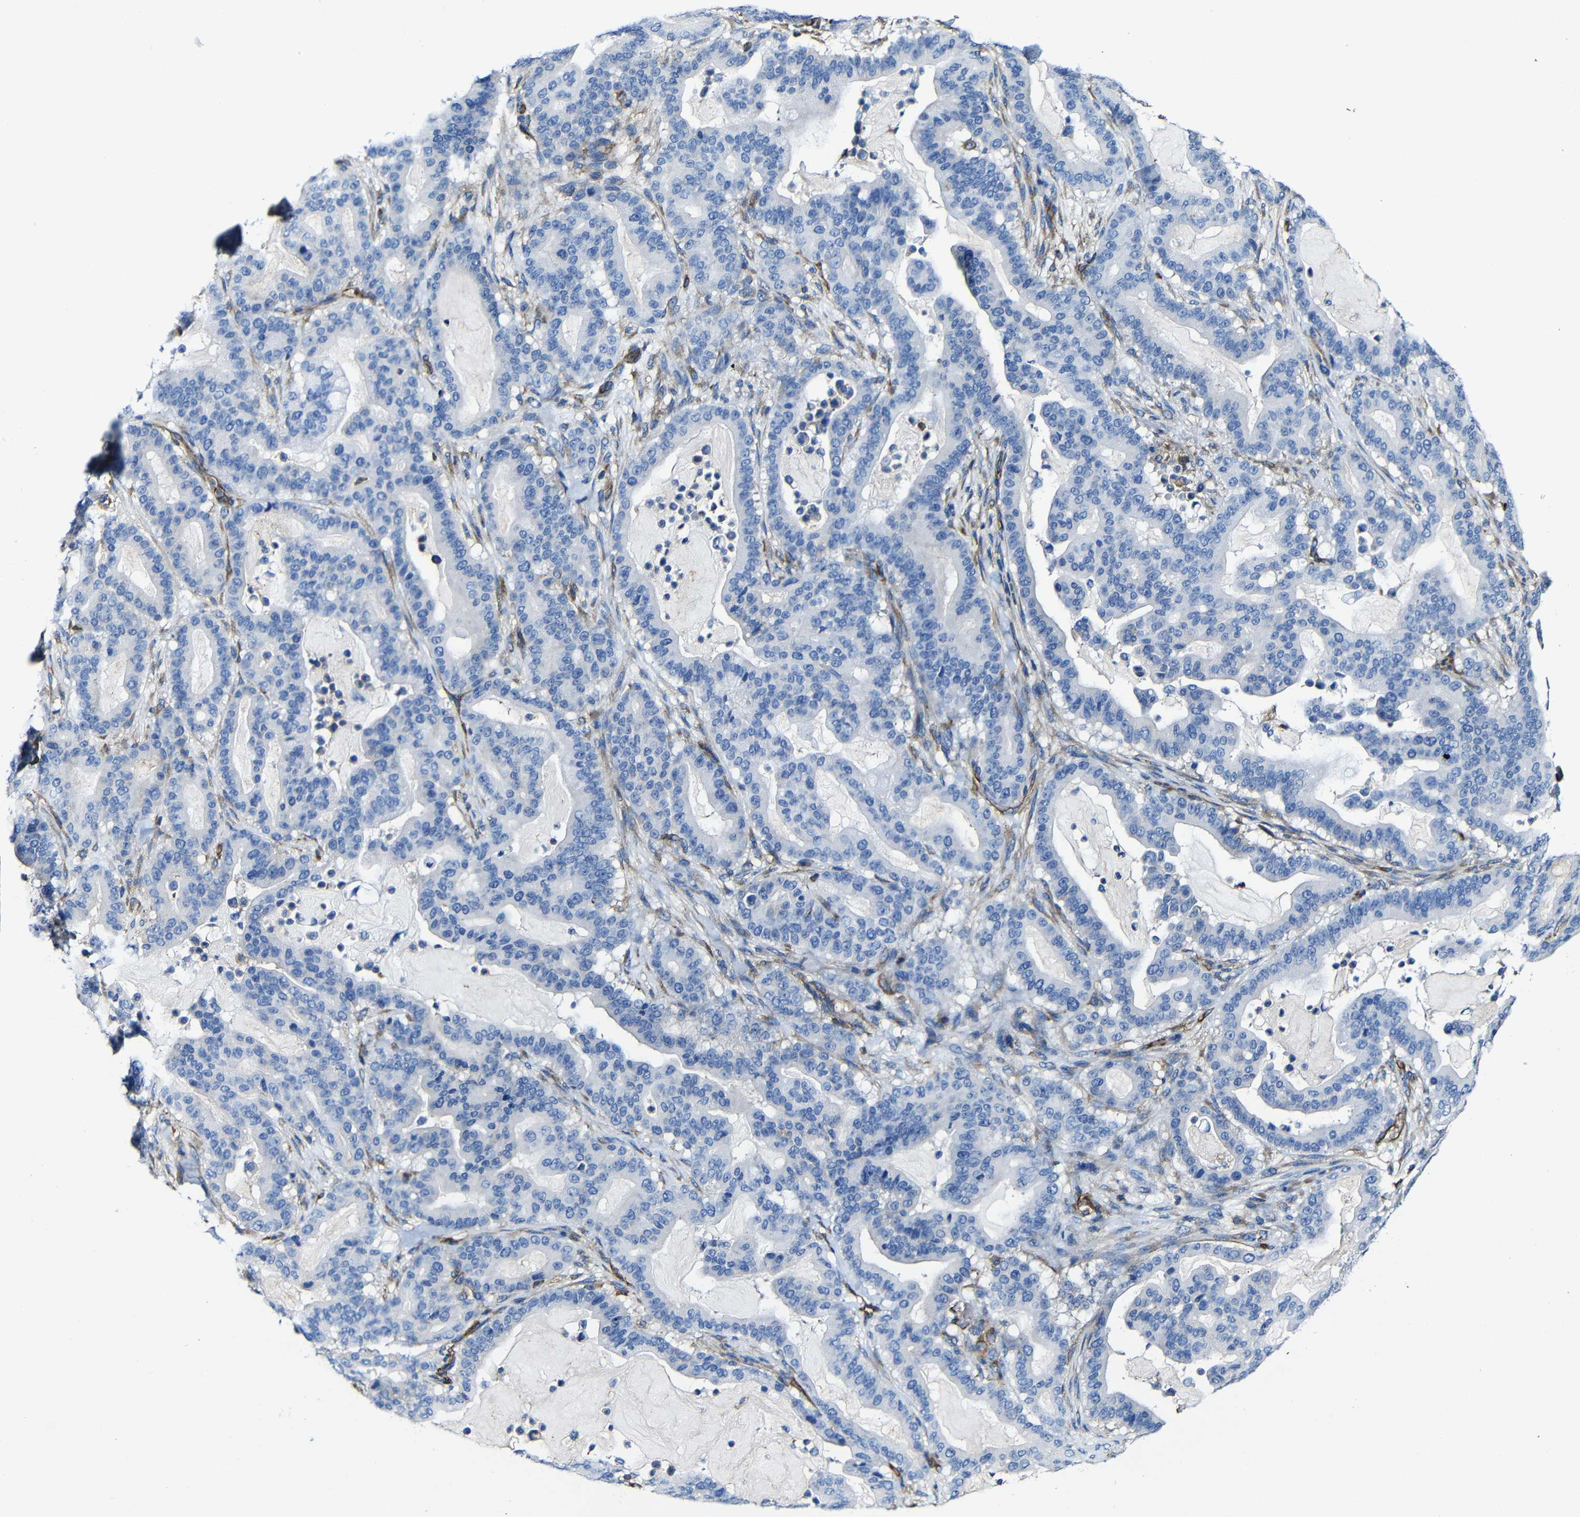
{"staining": {"intensity": "negative", "quantity": "none", "location": "none"}, "tissue": "pancreatic cancer", "cell_type": "Tumor cells", "image_type": "cancer", "snomed": [{"axis": "morphology", "description": "Adenocarcinoma, NOS"}, {"axis": "topography", "description": "Pancreas"}], "caption": "Histopathology image shows no protein staining in tumor cells of pancreatic cancer tissue.", "gene": "MSN", "patient": {"sex": "male", "age": 63}}